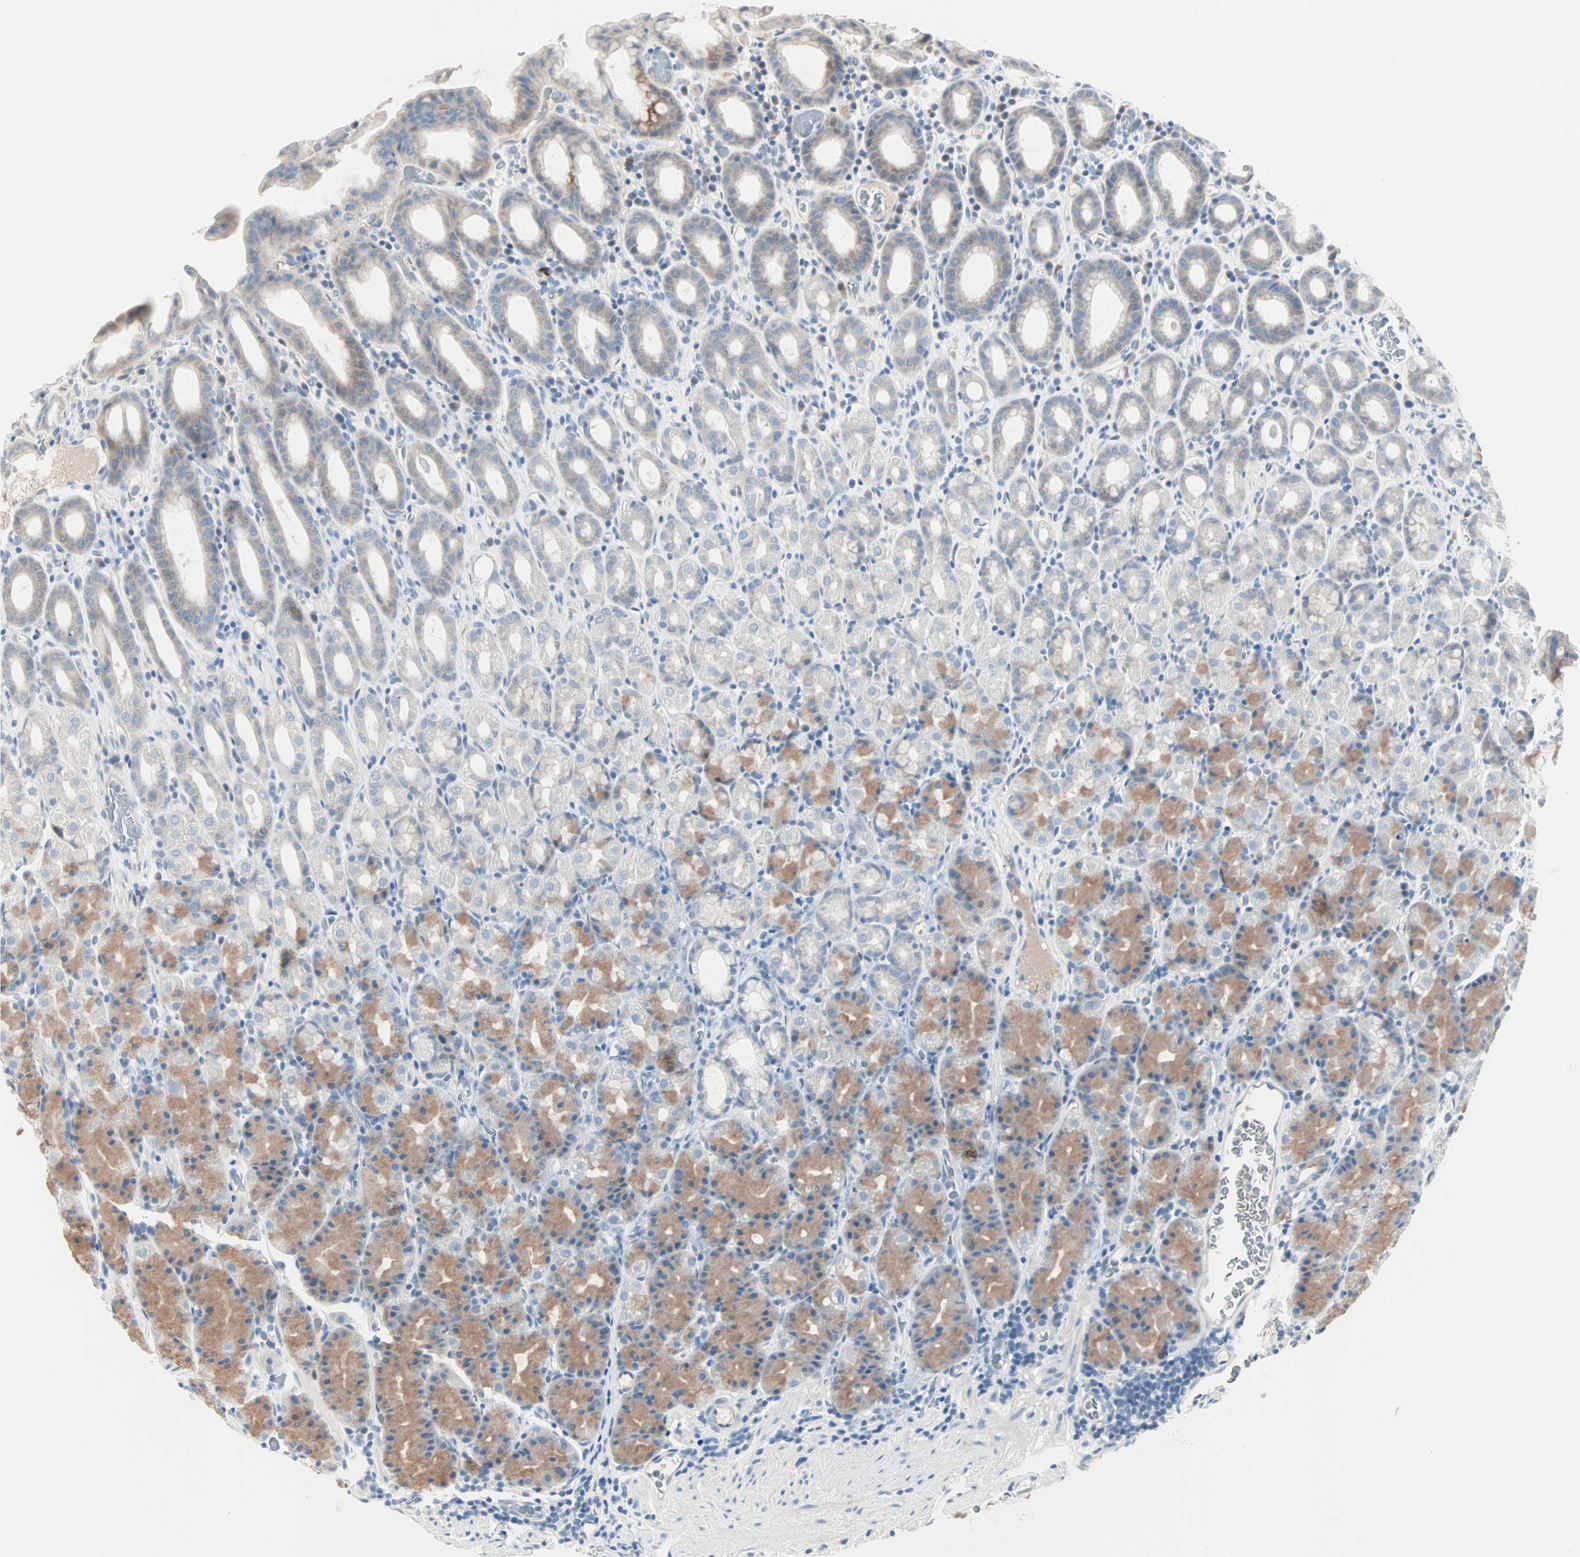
{"staining": {"intensity": "moderate", "quantity": "<25%", "location": "cytoplasmic/membranous"}, "tissue": "stomach", "cell_type": "Glandular cells", "image_type": "normal", "snomed": [{"axis": "morphology", "description": "Normal tissue, NOS"}, {"axis": "topography", "description": "Stomach, upper"}], "caption": "Immunohistochemical staining of normal stomach displays <25% levels of moderate cytoplasmic/membranous protein expression in about <25% of glandular cells. The staining was performed using DAB, with brown indicating positive protein expression. Nuclei are stained blue with hematoxylin.", "gene": "NEFH", "patient": {"sex": "male", "age": 68}}